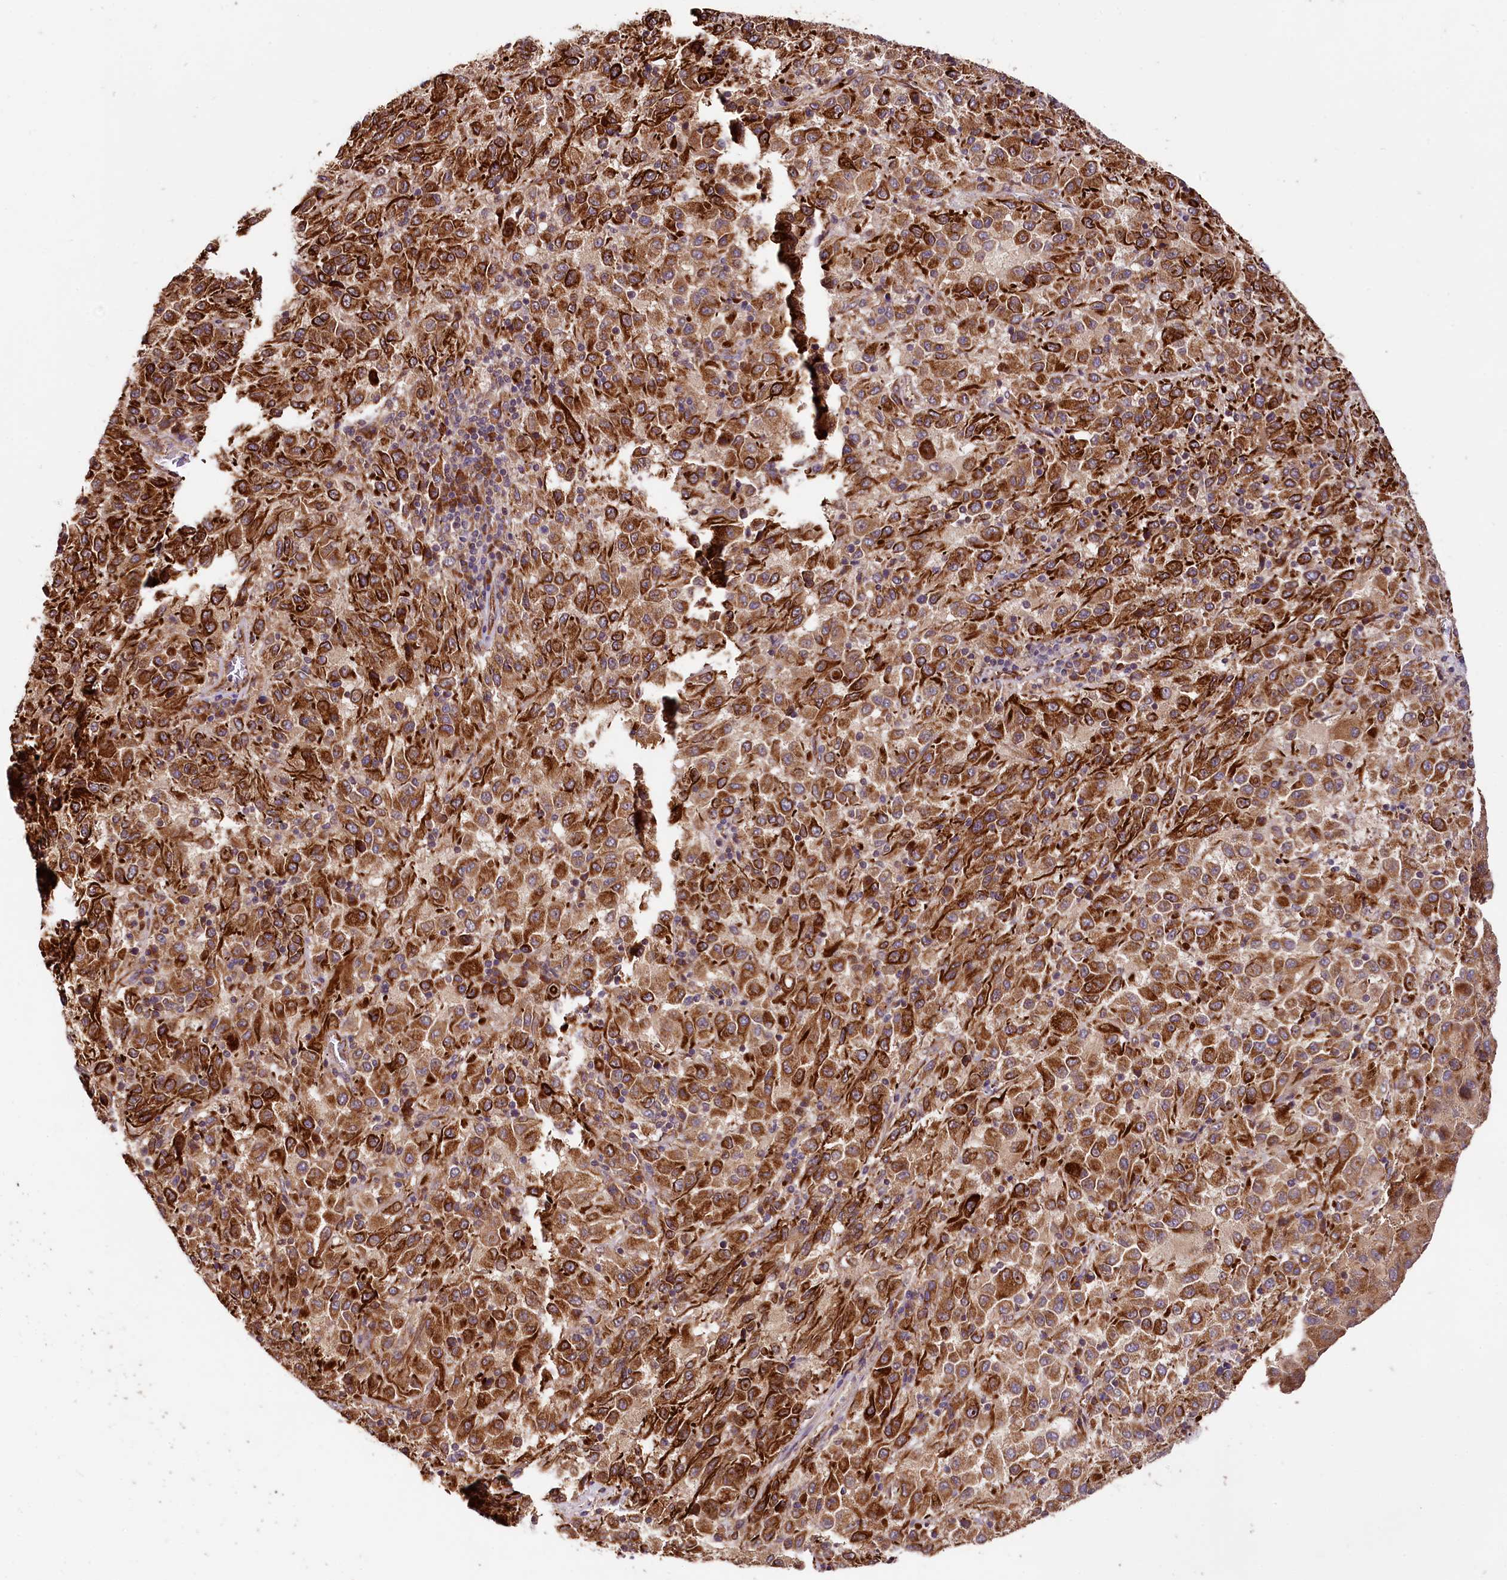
{"staining": {"intensity": "strong", "quantity": ">75%", "location": "cytoplasmic/membranous"}, "tissue": "melanoma", "cell_type": "Tumor cells", "image_type": "cancer", "snomed": [{"axis": "morphology", "description": "Malignant melanoma, Metastatic site"}, {"axis": "topography", "description": "Lung"}], "caption": "There is high levels of strong cytoplasmic/membranous staining in tumor cells of malignant melanoma (metastatic site), as demonstrated by immunohistochemical staining (brown color).", "gene": "RASSF1", "patient": {"sex": "male", "age": 64}}